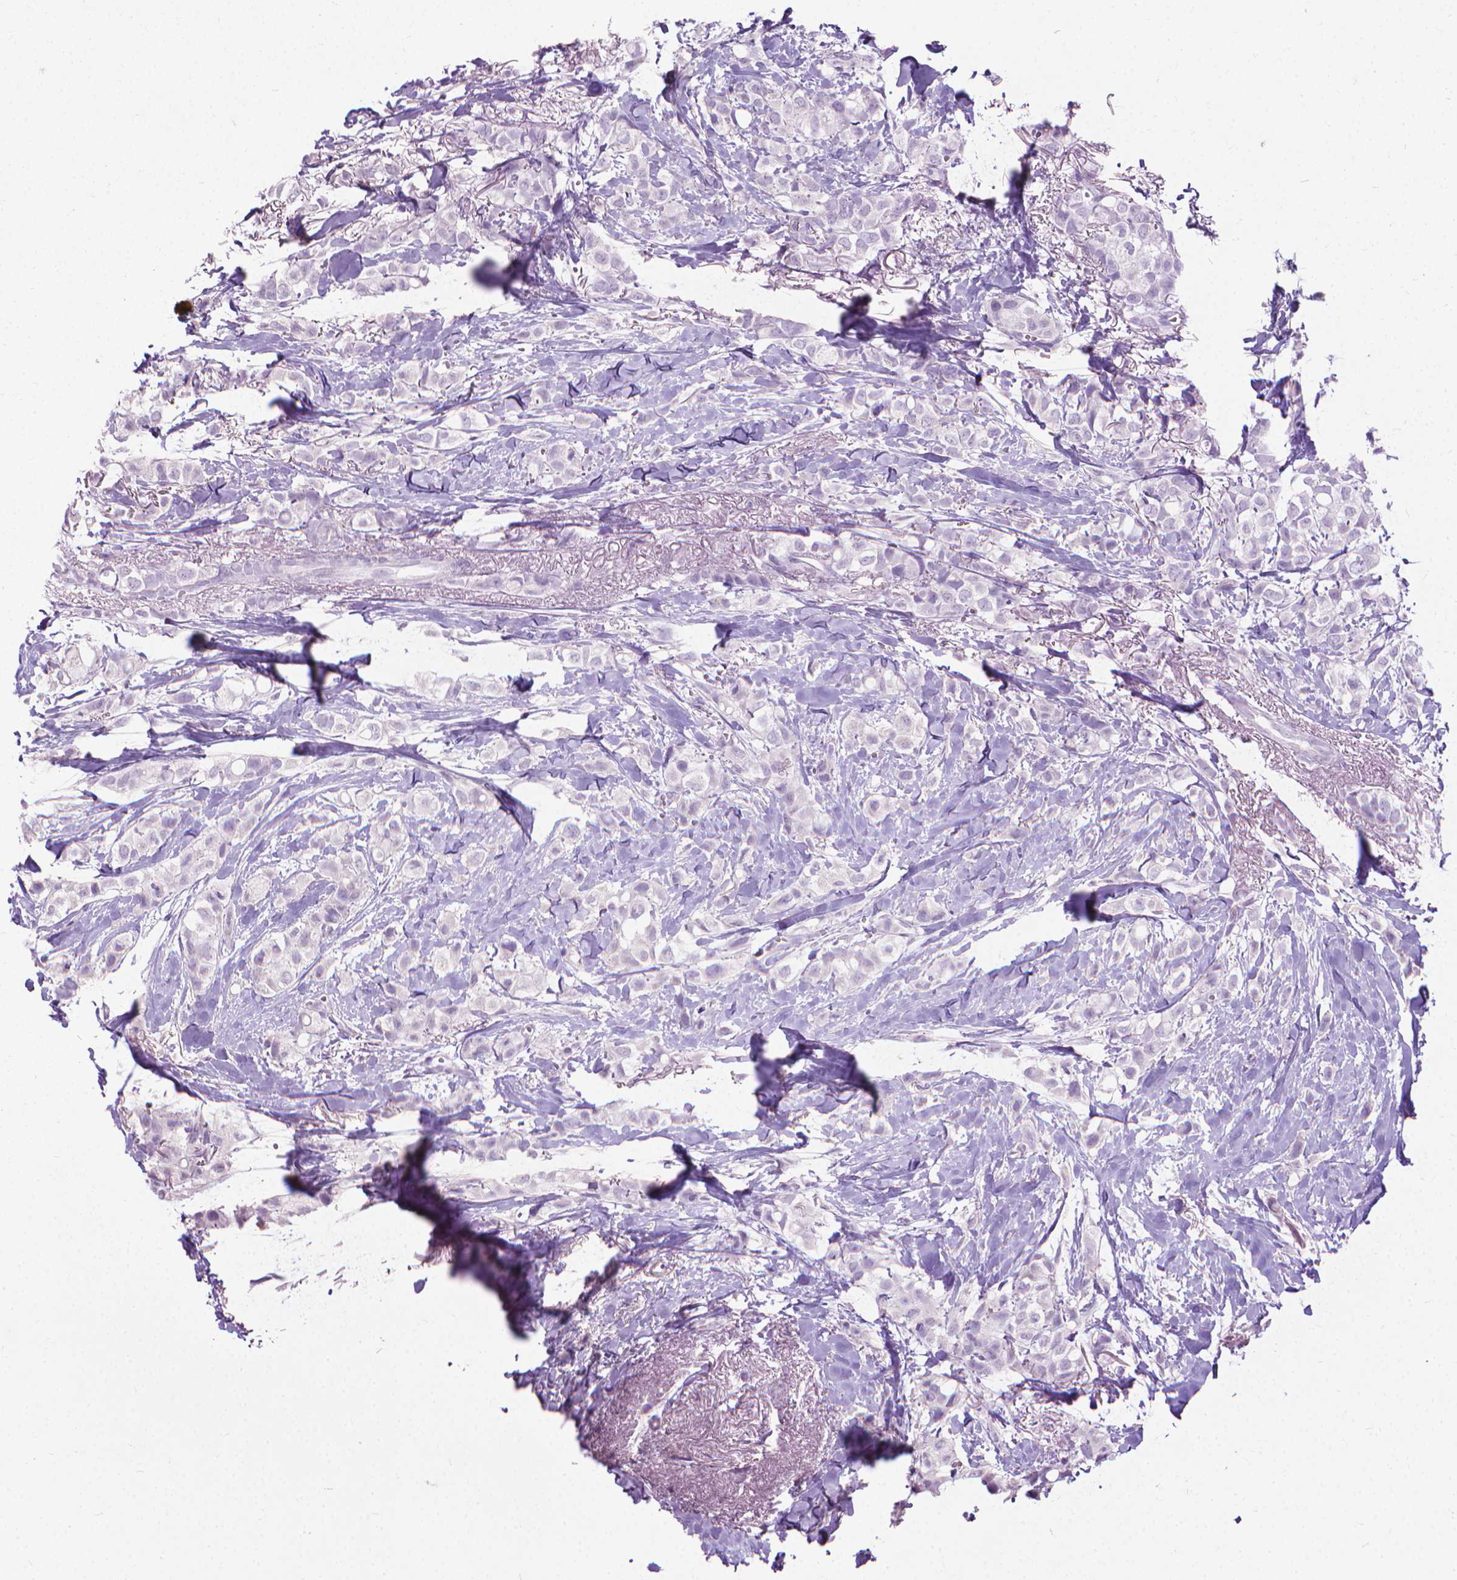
{"staining": {"intensity": "negative", "quantity": "none", "location": "none"}, "tissue": "breast cancer", "cell_type": "Tumor cells", "image_type": "cancer", "snomed": [{"axis": "morphology", "description": "Duct carcinoma"}, {"axis": "topography", "description": "Breast"}], "caption": "A high-resolution image shows immunohistochemistry (IHC) staining of breast cancer, which shows no significant staining in tumor cells.", "gene": "KRT5", "patient": {"sex": "female", "age": 85}}